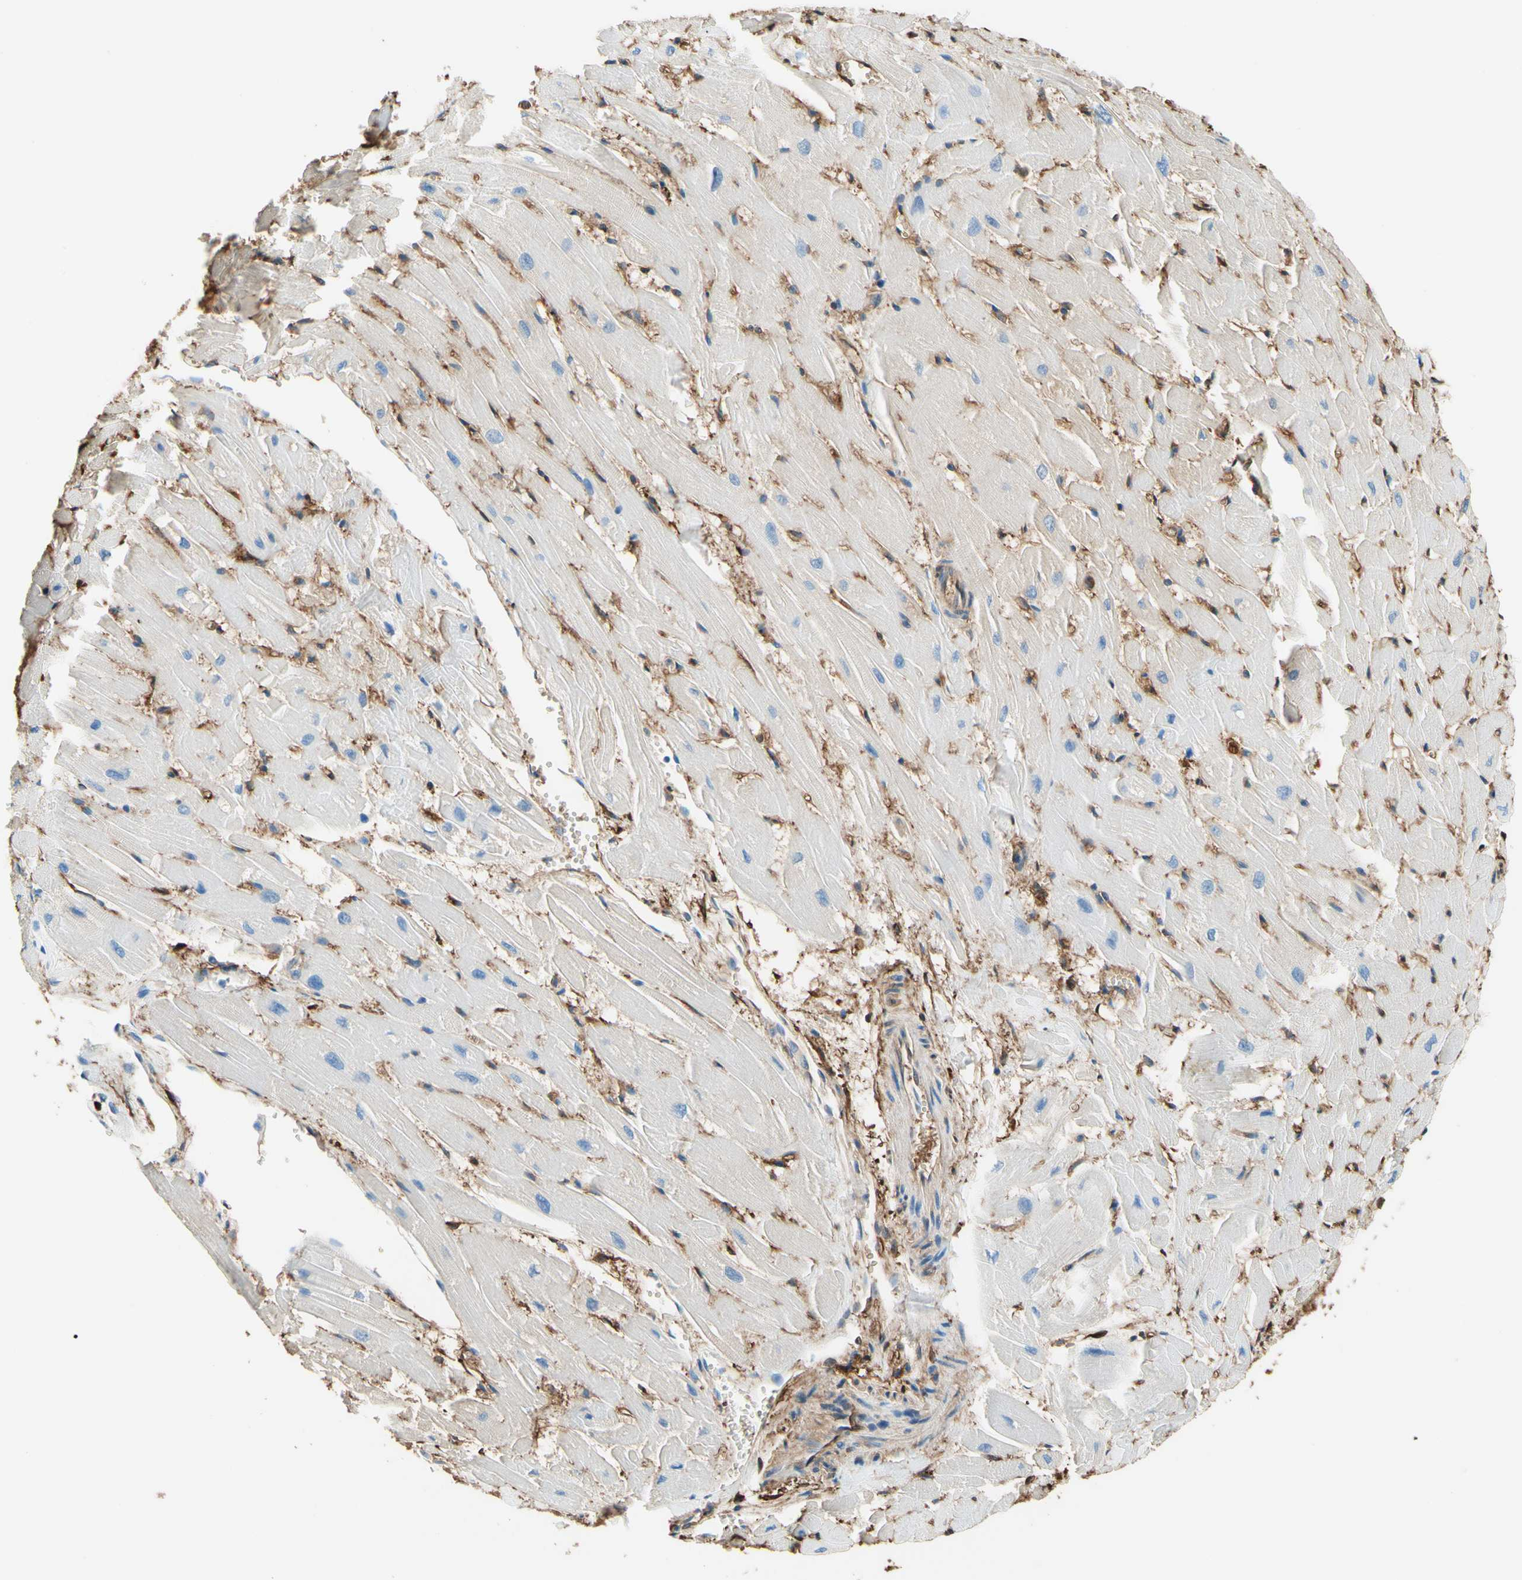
{"staining": {"intensity": "negative", "quantity": "none", "location": "none"}, "tissue": "heart muscle", "cell_type": "Cardiomyocytes", "image_type": "normal", "snomed": [{"axis": "morphology", "description": "Normal tissue, NOS"}, {"axis": "topography", "description": "Heart"}], "caption": "This is a histopathology image of immunohistochemistry (IHC) staining of unremarkable heart muscle, which shows no staining in cardiomyocytes. Nuclei are stained in blue.", "gene": "DPYSL3", "patient": {"sex": "female", "age": 19}}